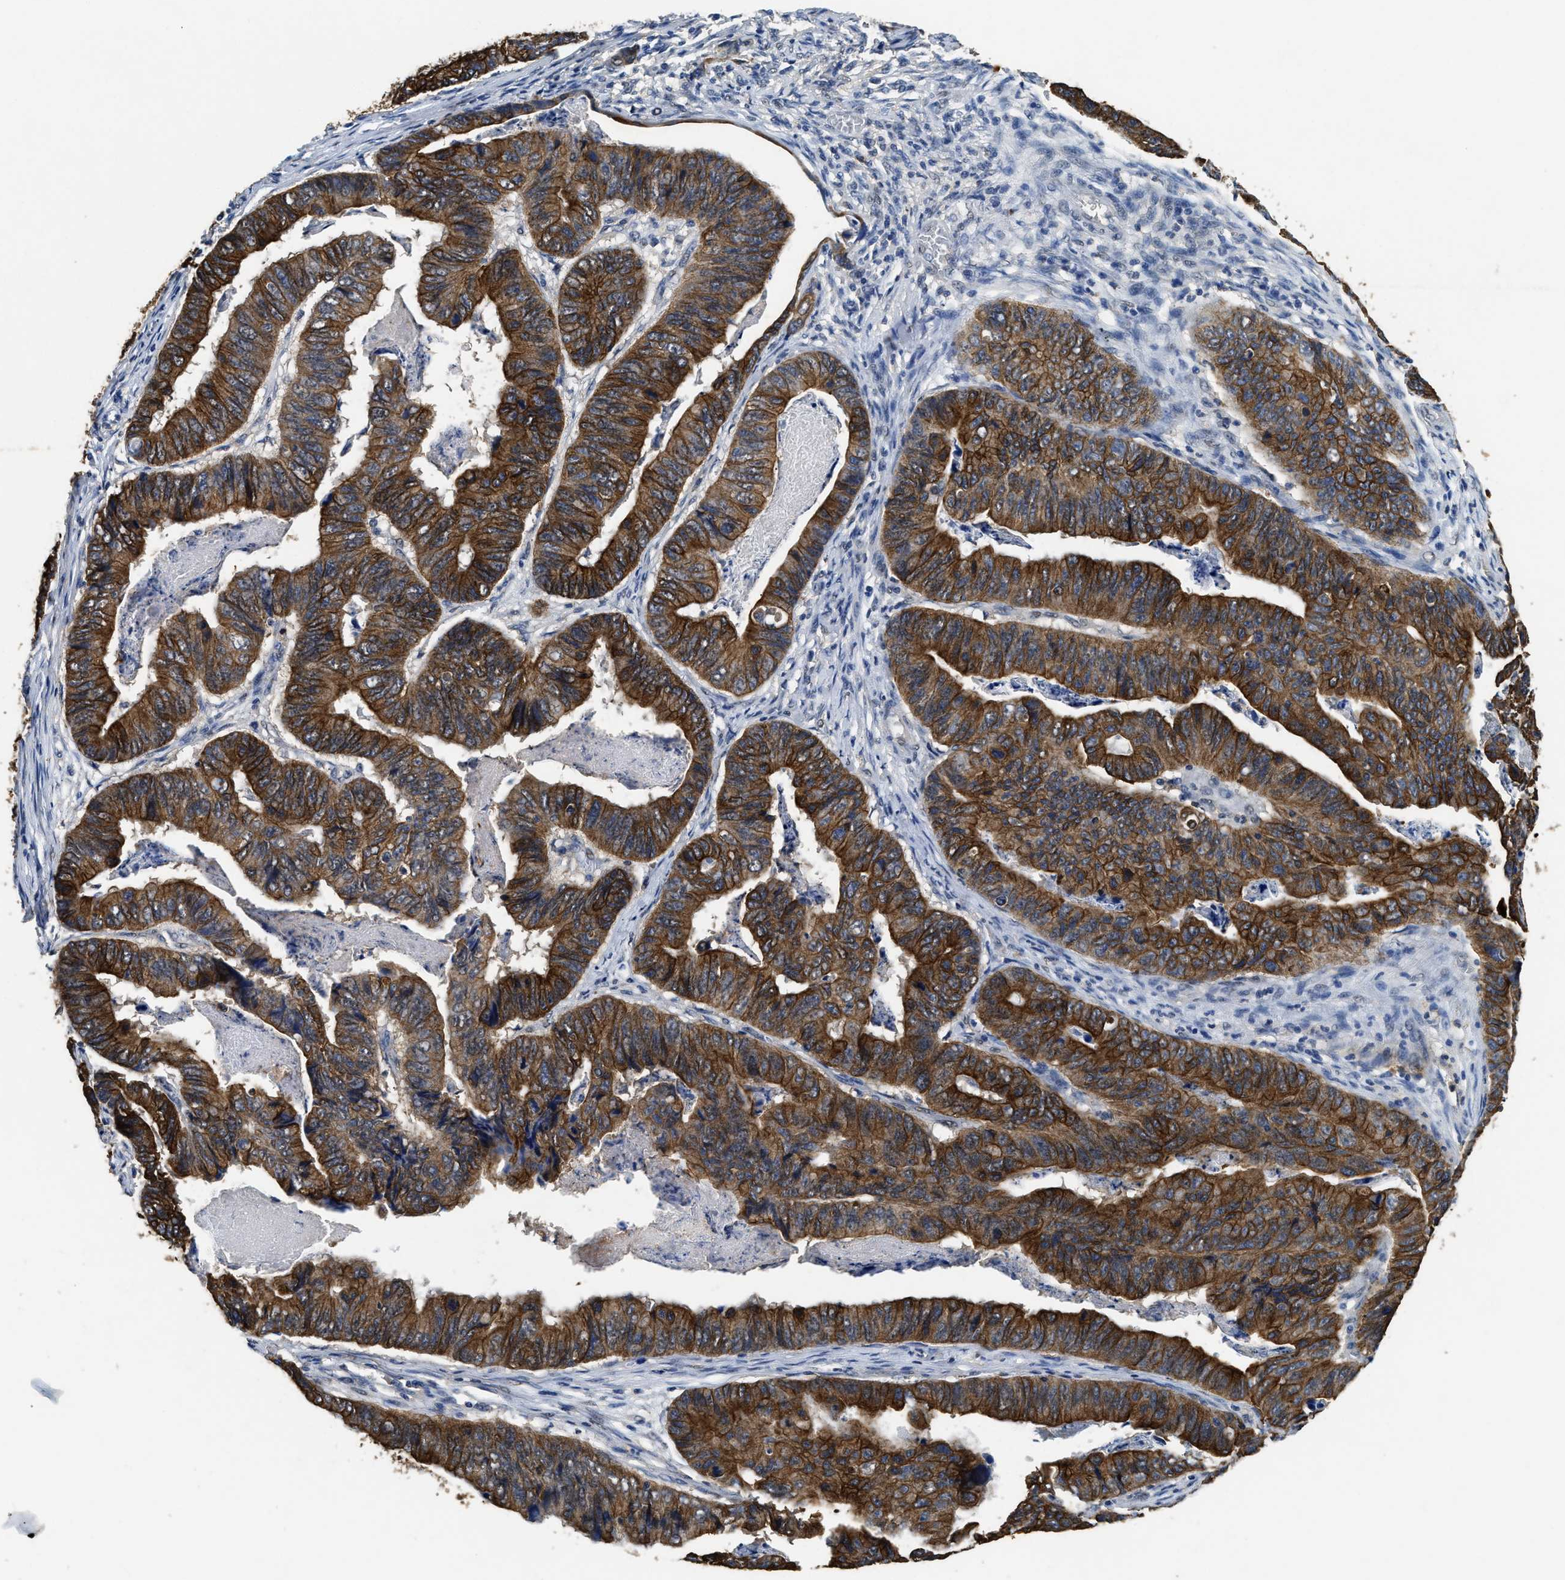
{"staining": {"intensity": "strong", "quantity": ">75%", "location": "cytoplasmic/membranous"}, "tissue": "stomach cancer", "cell_type": "Tumor cells", "image_type": "cancer", "snomed": [{"axis": "morphology", "description": "Adenocarcinoma, NOS"}, {"axis": "topography", "description": "Stomach, lower"}], "caption": "Protein expression analysis of stomach cancer displays strong cytoplasmic/membranous staining in about >75% of tumor cells.", "gene": "CTNNA1", "patient": {"sex": "male", "age": 77}}